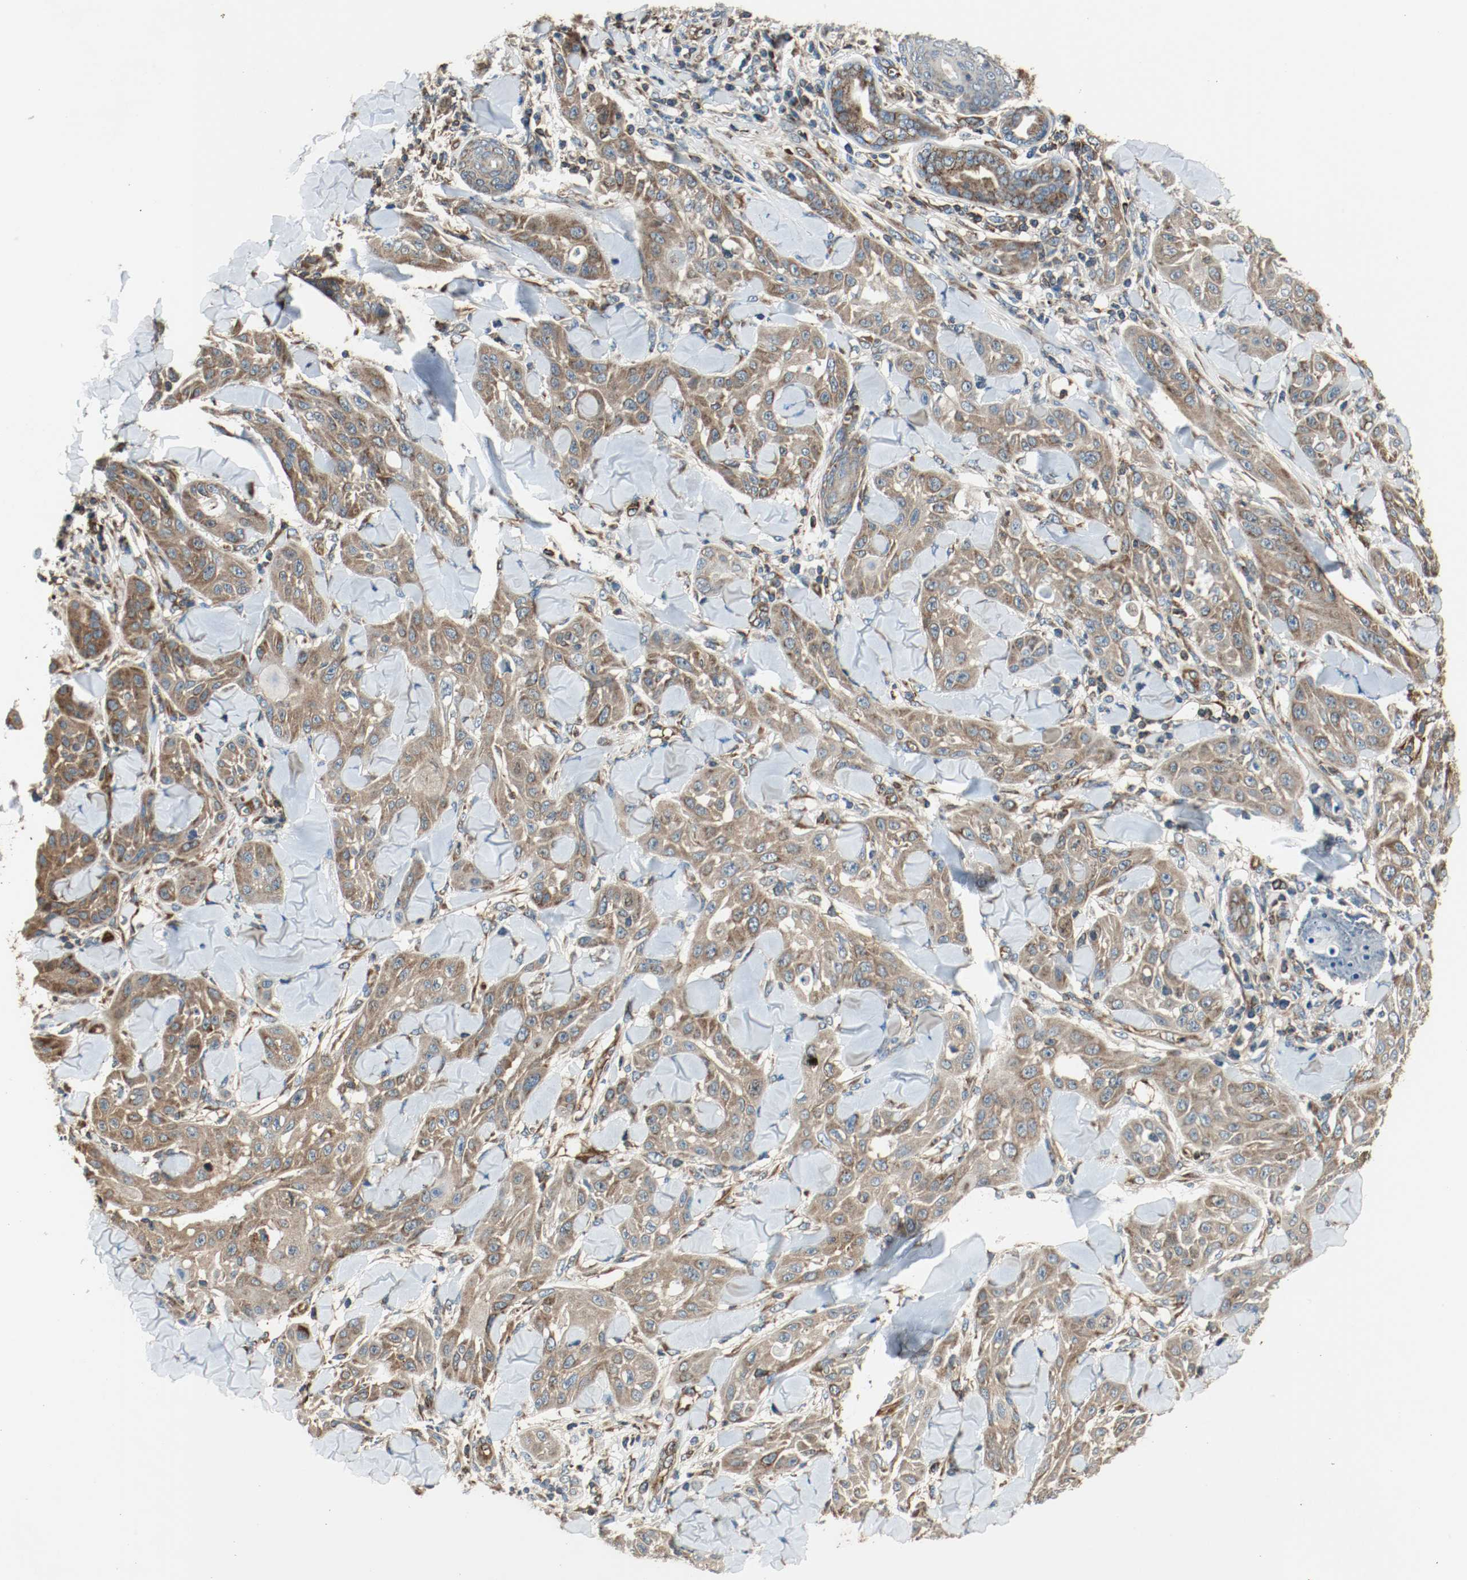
{"staining": {"intensity": "moderate", "quantity": ">75%", "location": "cytoplasmic/membranous"}, "tissue": "skin cancer", "cell_type": "Tumor cells", "image_type": "cancer", "snomed": [{"axis": "morphology", "description": "Squamous cell carcinoma, NOS"}, {"axis": "topography", "description": "Skin"}], "caption": "This is a photomicrograph of immunohistochemistry (IHC) staining of skin cancer (squamous cell carcinoma), which shows moderate positivity in the cytoplasmic/membranous of tumor cells.", "gene": "PLCG1", "patient": {"sex": "male", "age": 24}}